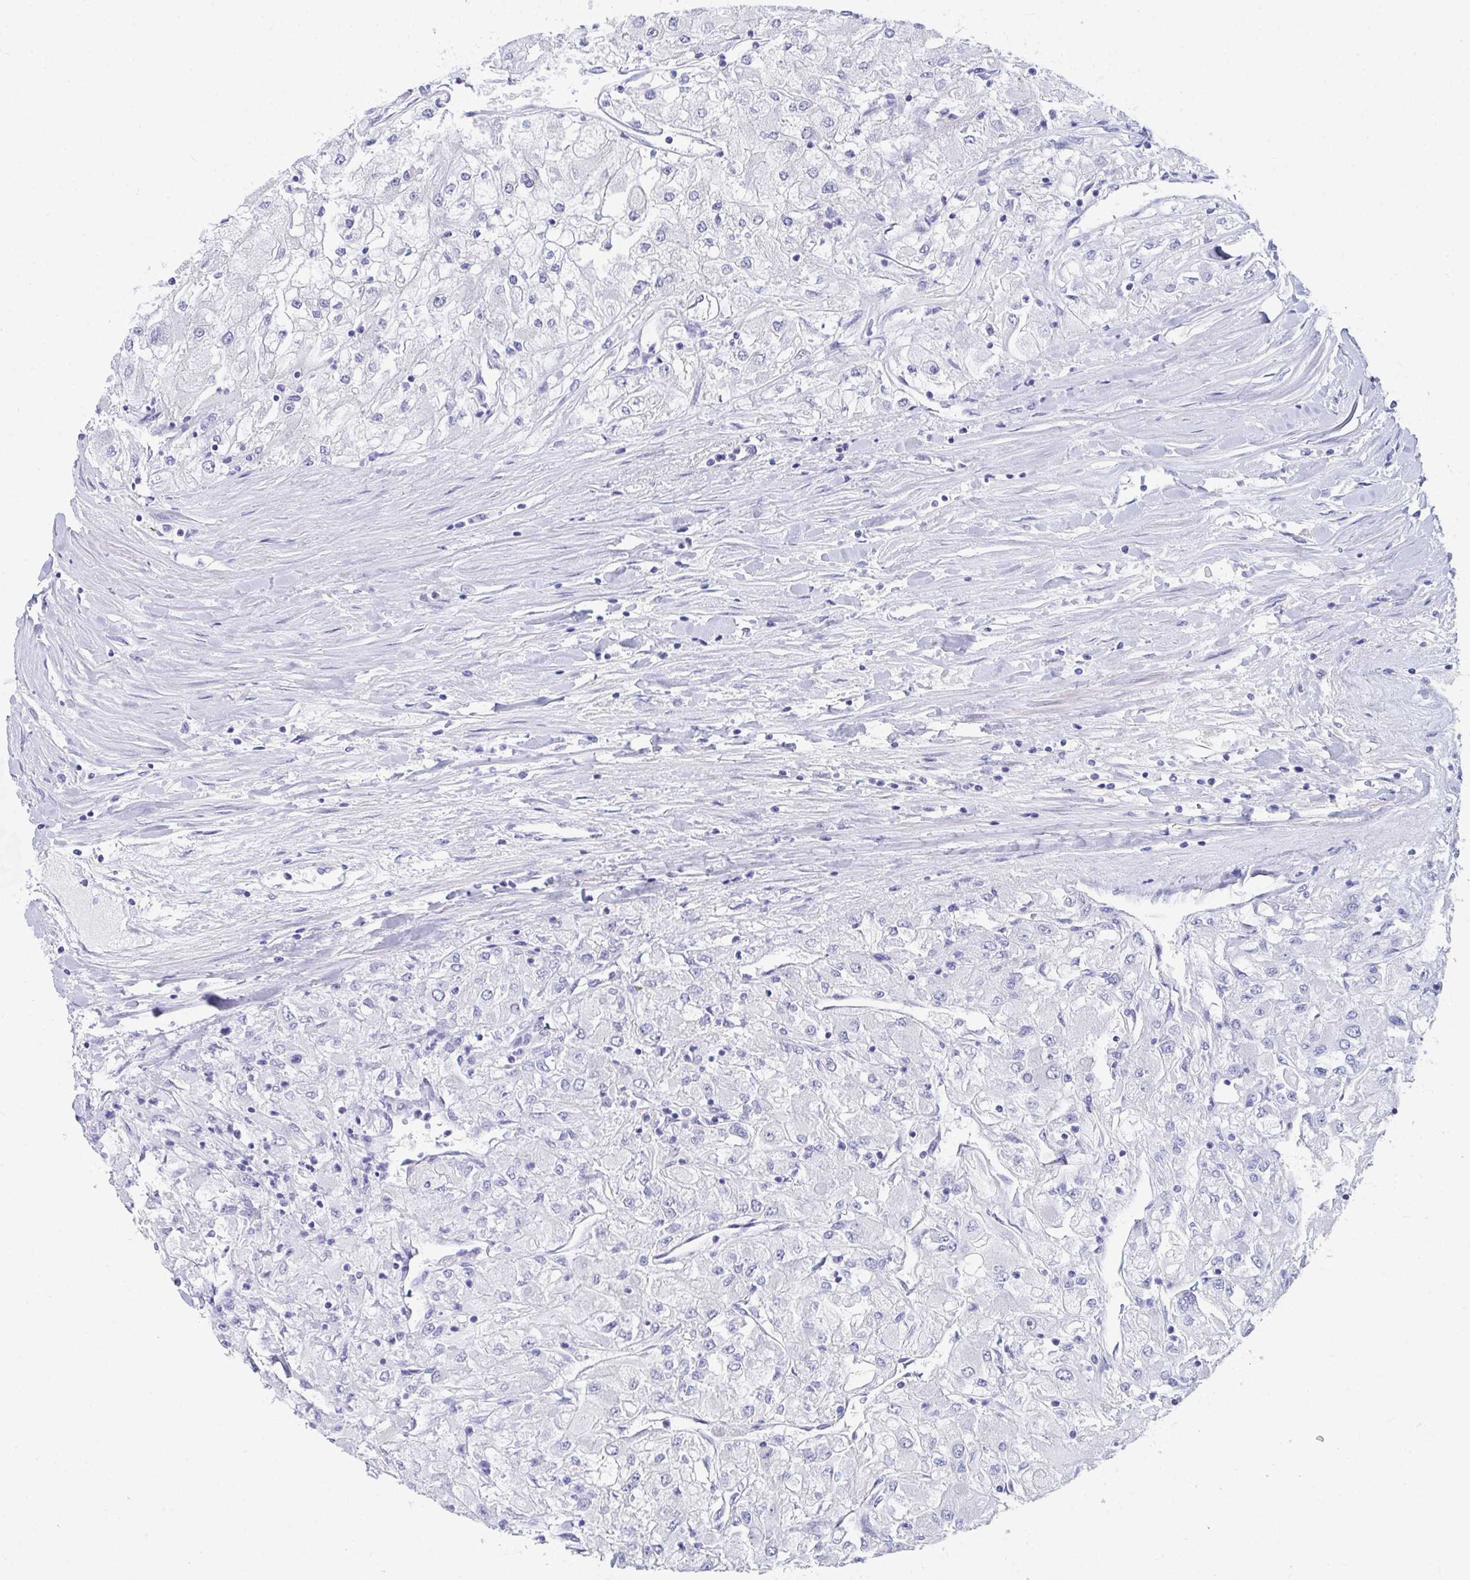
{"staining": {"intensity": "negative", "quantity": "none", "location": "none"}, "tissue": "renal cancer", "cell_type": "Tumor cells", "image_type": "cancer", "snomed": [{"axis": "morphology", "description": "Adenocarcinoma, NOS"}, {"axis": "topography", "description": "Kidney"}], "caption": "A micrograph of human renal cancer is negative for staining in tumor cells.", "gene": "DAOA", "patient": {"sex": "male", "age": 80}}